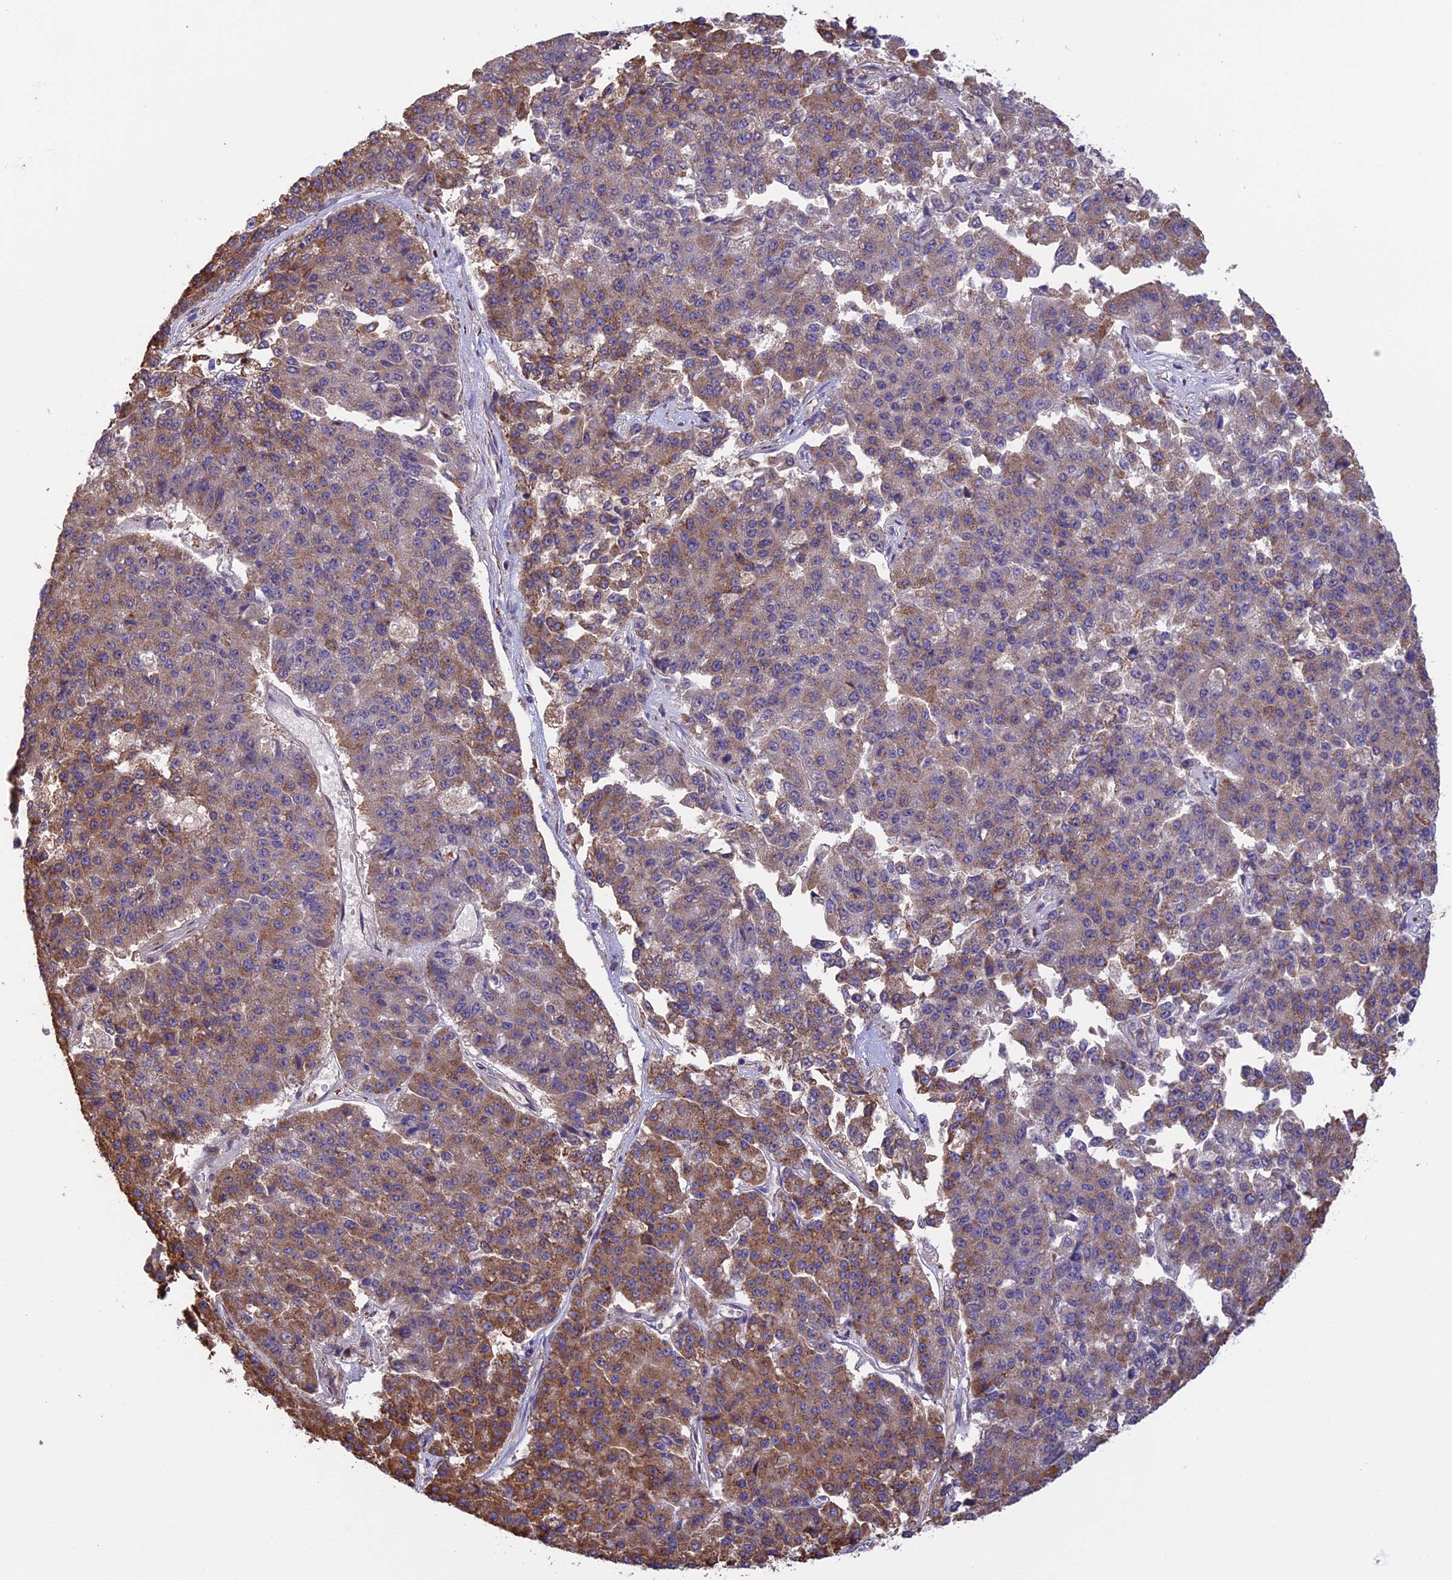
{"staining": {"intensity": "moderate", "quantity": ">75%", "location": "cytoplasmic/membranous"}, "tissue": "pancreatic cancer", "cell_type": "Tumor cells", "image_type": "cancer", "snomed": [{"axis": "morphology", "description": "Adenocarcinoma, NOS"}, {"axis": "topography", "description": "Pancreas"}], "caption": "An immunohistochemistry image of neoplastic tissue is shown. Protein staining in brown shows moderate cytoplasmic/membranous positivity in adenocarcinoma (pancreatic) within tumor cells. (IHC, brightfield microscopy, high magnification).", "gene": "DMRTA2", "patient": {"sex": "male", "age": 50}}